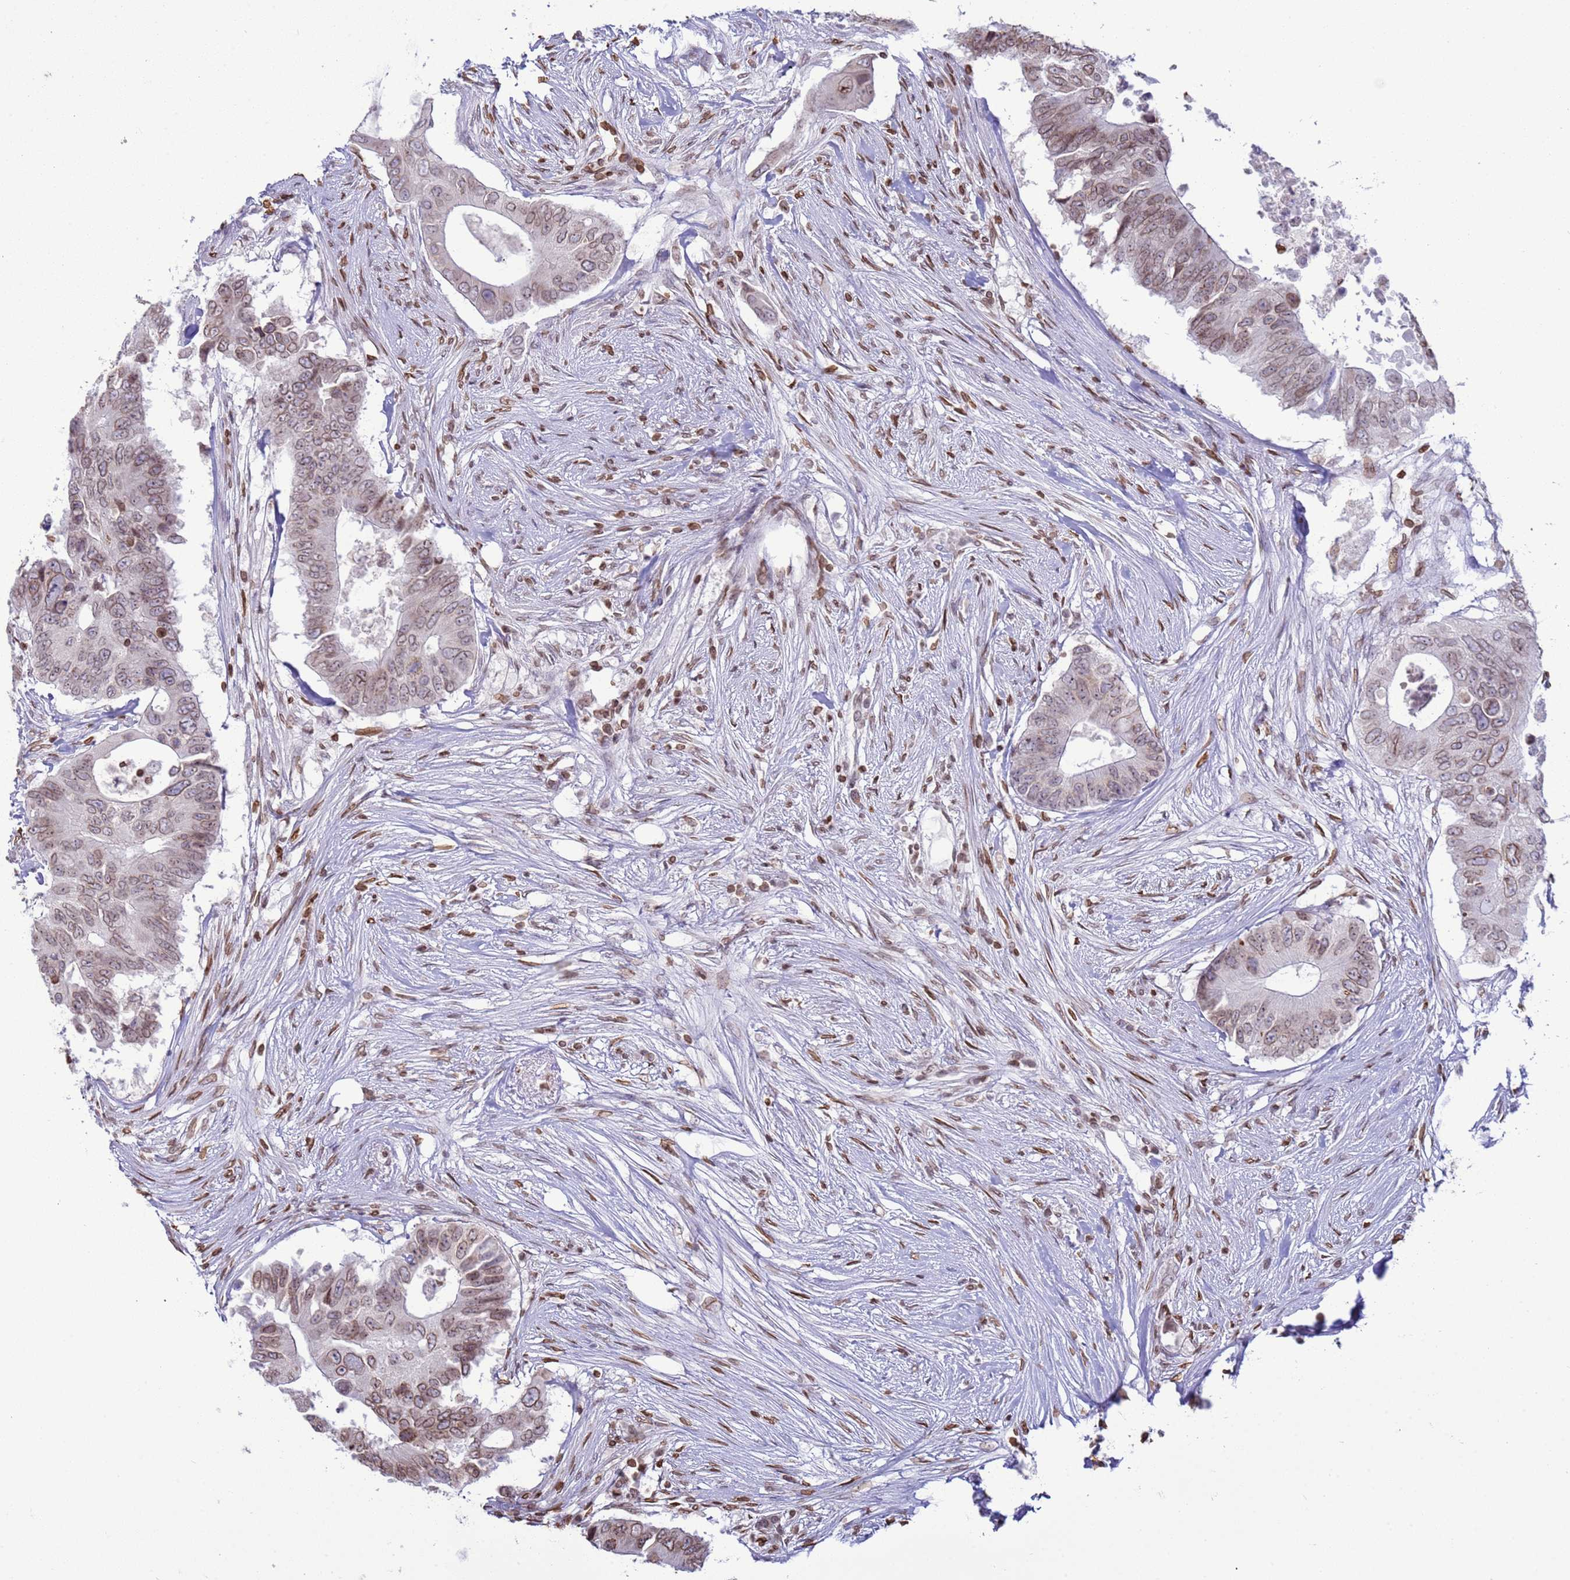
{"staining": {"intensity": "moderate", "quantity": ">75%", "location": "cytoplasmic/membranous,nuclear"}, "tissue": "colorectal cancer", "cell_type": "Tumor cells", "image_type": "cancer", "snomed": [{"axis": "morphology", "description": "Adenocarcinoma, NOS"}, {"axis": "topography", "description": "Colon"}], "caption": "Brown immunohistochemical staining in human colorectal cancer (adenocarcinoma) reveals moderate cytoplasmic/membranous and nuclear positivity in about >75% of tumor cells. The staining was performed using DAB (3,3'-diaminobenzidine) to visualize the protein expression in brown, while the nuclei were stained in blue with hematoxylin (Magnification: 20x).", "gene": "DHX37", "patient": {"sex": "male", "age": 71}}